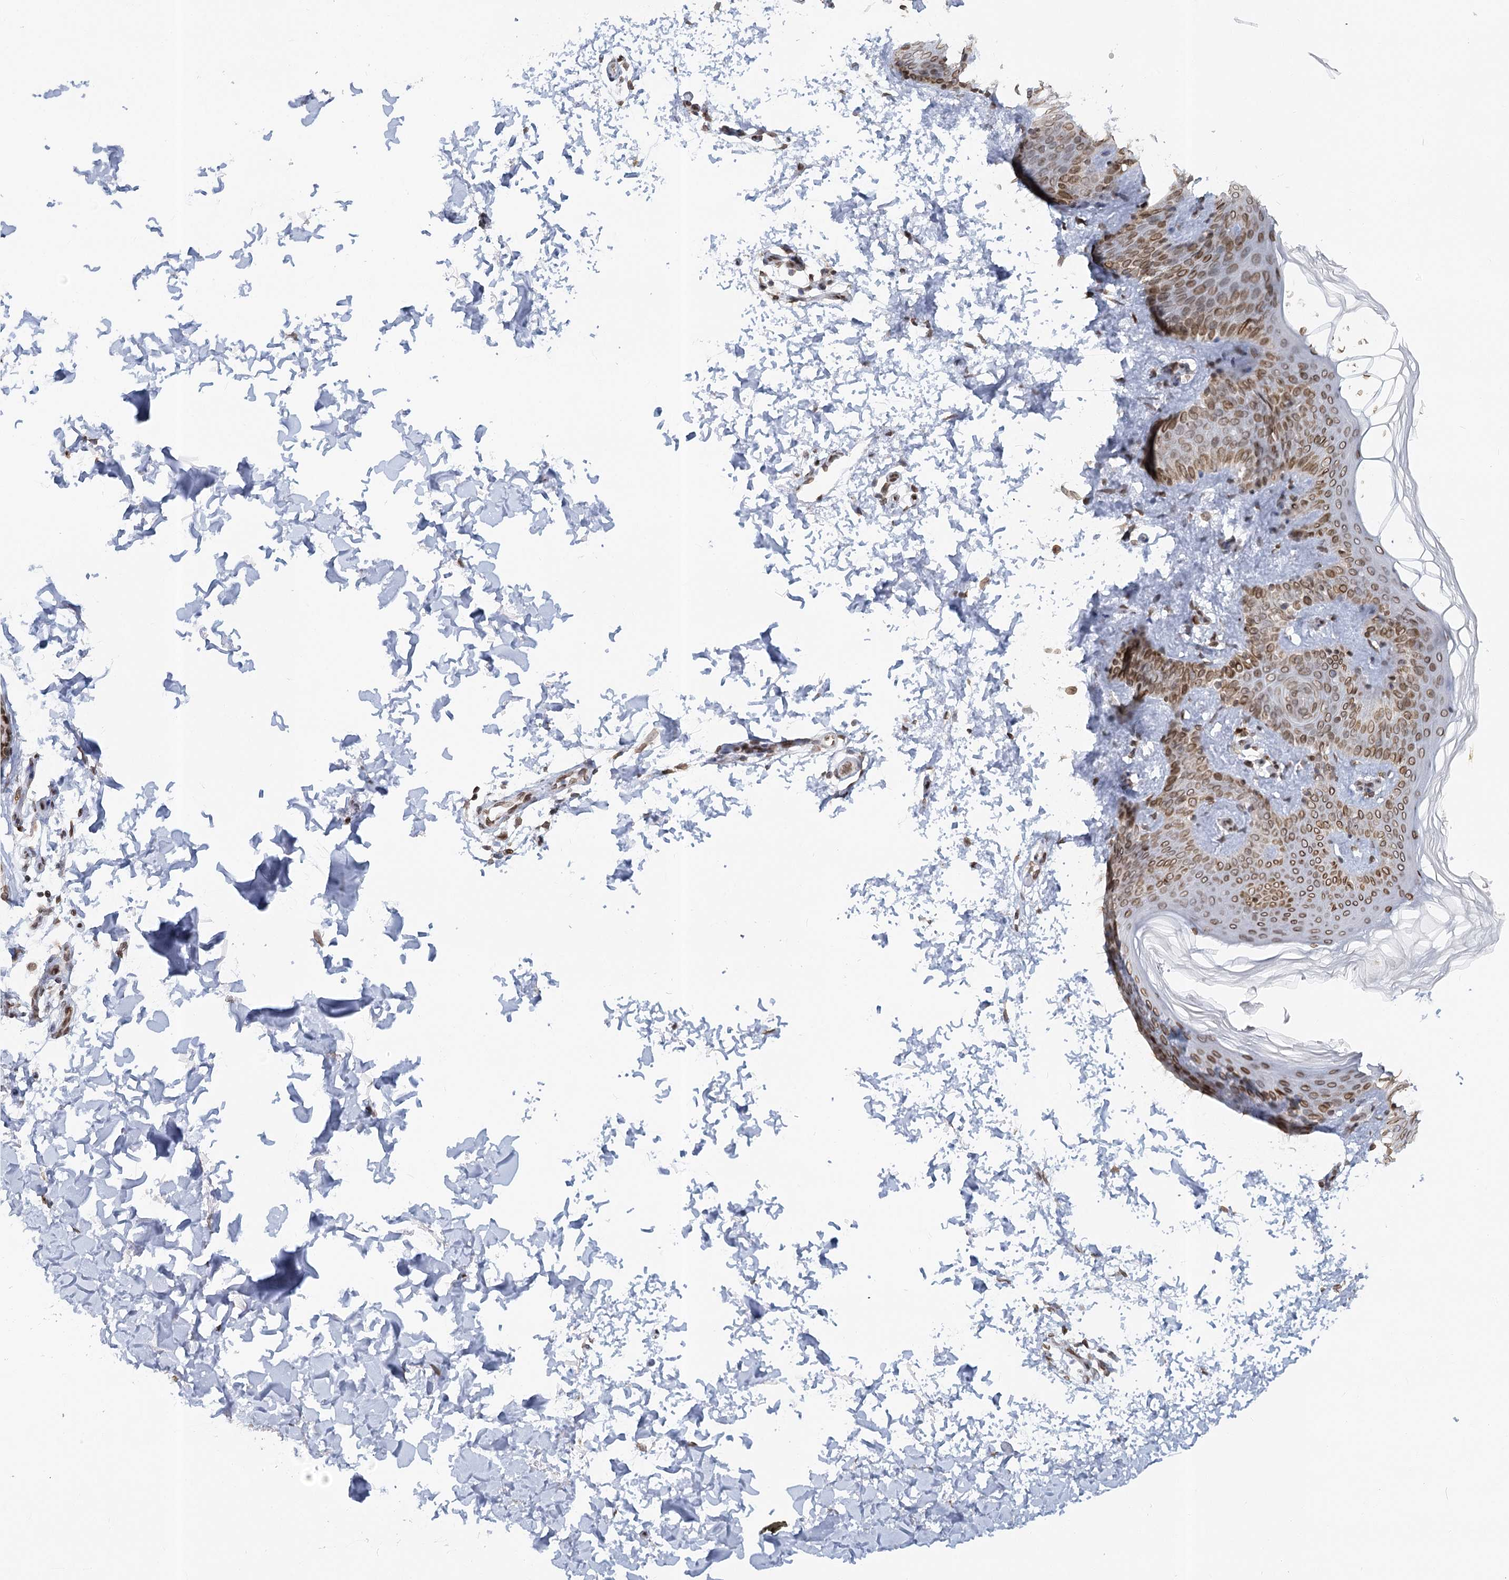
{"staining": {"intensity": "moderate", "quantity": ">75%", "location": "nuclear"}, "tissue": "skin", "cell_type": "Fibroblasts", "image_type": "normal", "snomed": [{"axis": "morphology", "description": "Normal tissue, NOS"}, {"axis": "morphology", "description": "Neoplasm, benign, NOS"}, {"axis": "topography", "description": "Skin"}, {"axis": "topography", "description": "Soft tissue"}], "caption": "Moderate nuclear expression for a protein is seen in approximately >75% of fibroblasts of unremarkable skin using IHC.", "gene": "VWA5A", "patient": {"sex": "male", "age": 26}}